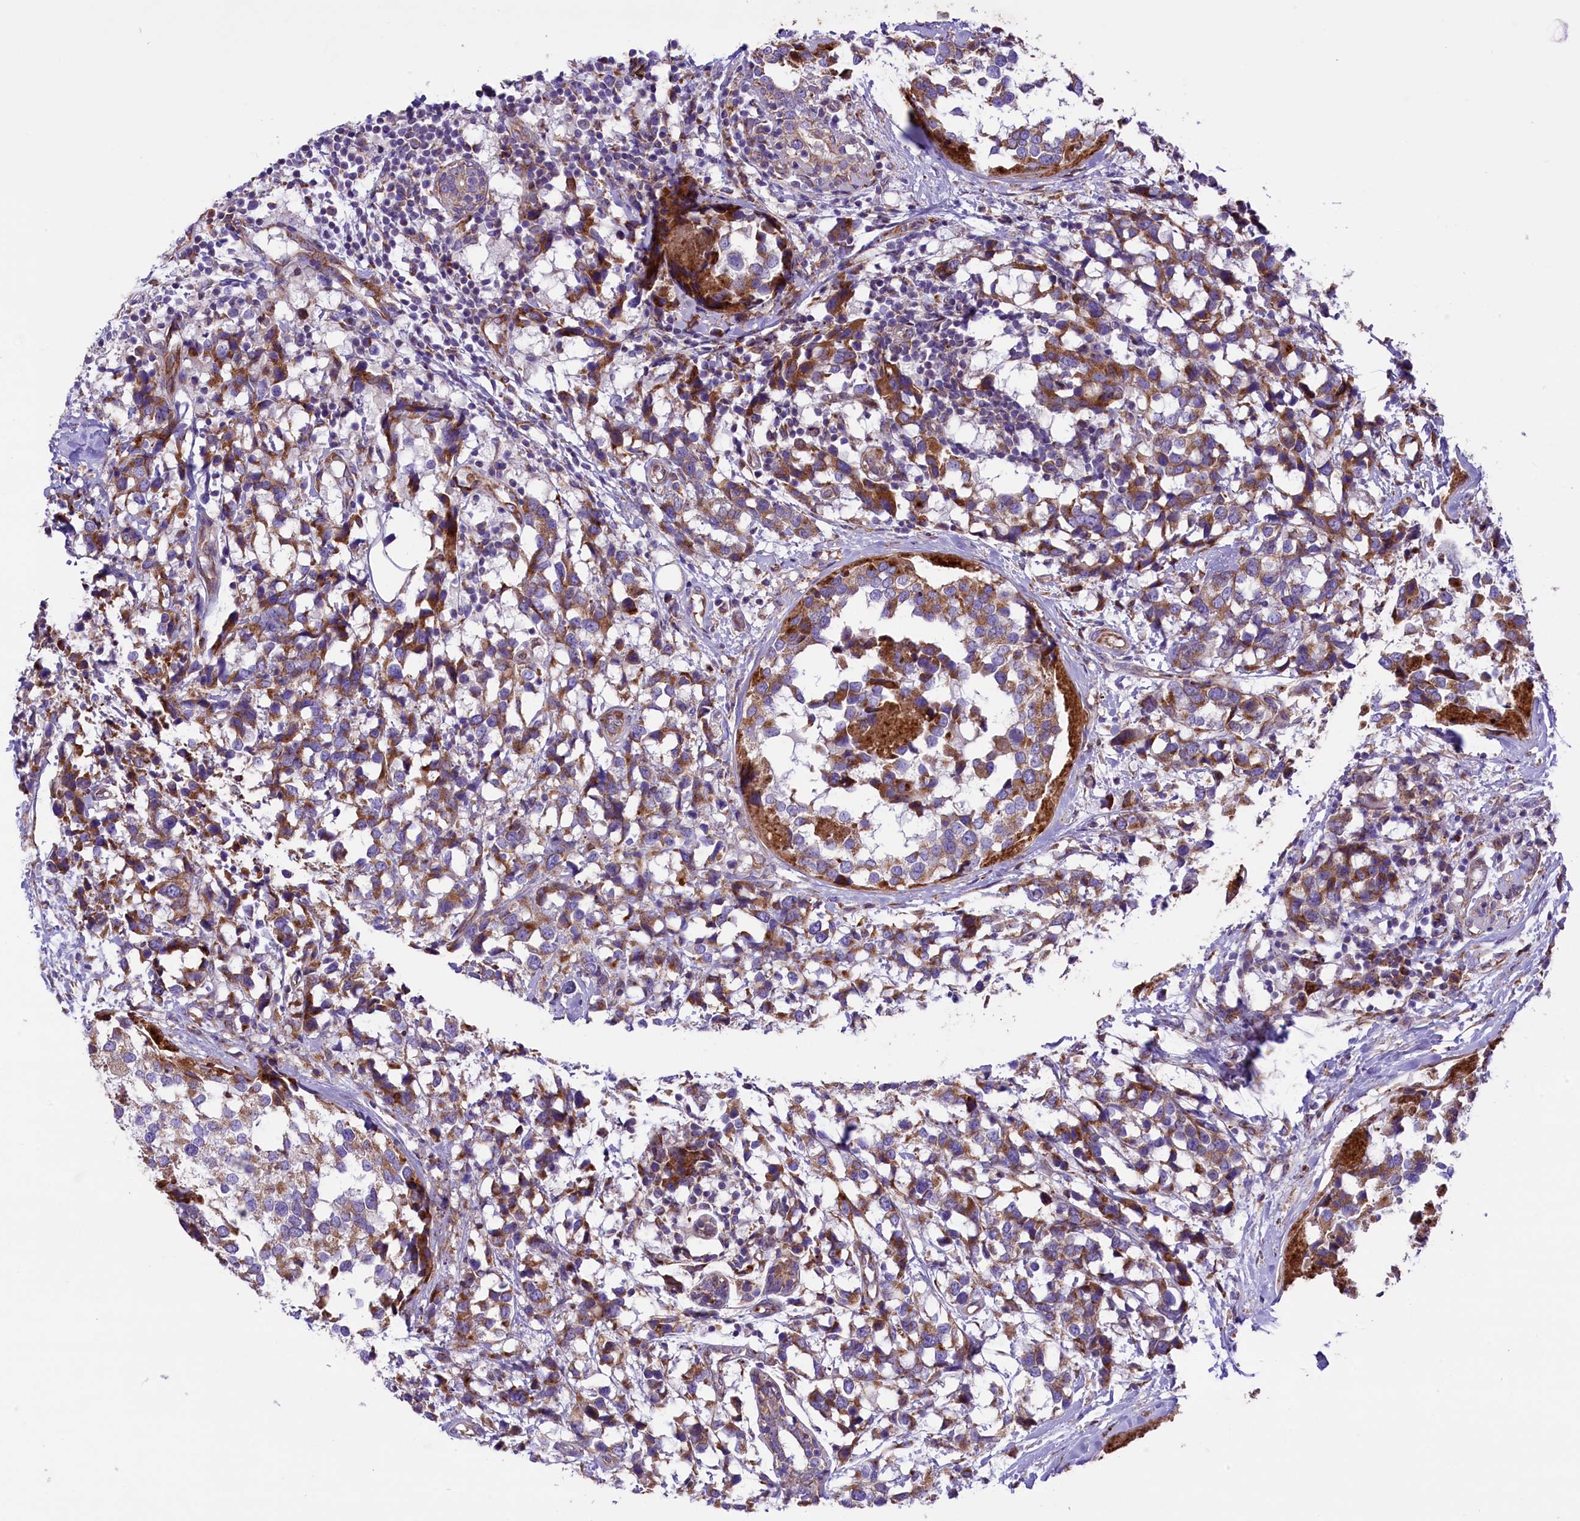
{"staining": {"intensity": "moderate", "quantity": ">75%", "location": "cytoplasmic/membranous"}, "tissue": "breast cancer", "cell_type": "Tumor cells", "image_type": "cancer", "snomed": [{"axis": "morphology", "description": "Lobular carcinoma"}, {"axis": "topography", "description": "Breast"}], "caption": "Tumor cells display medium levels of moderate cytoplasmic/membranous expression in approximately >75% of cells in human breast lobular carcinoma.", "gene": "PTPRU", "patient": {"sex": "female", "age": 59}}